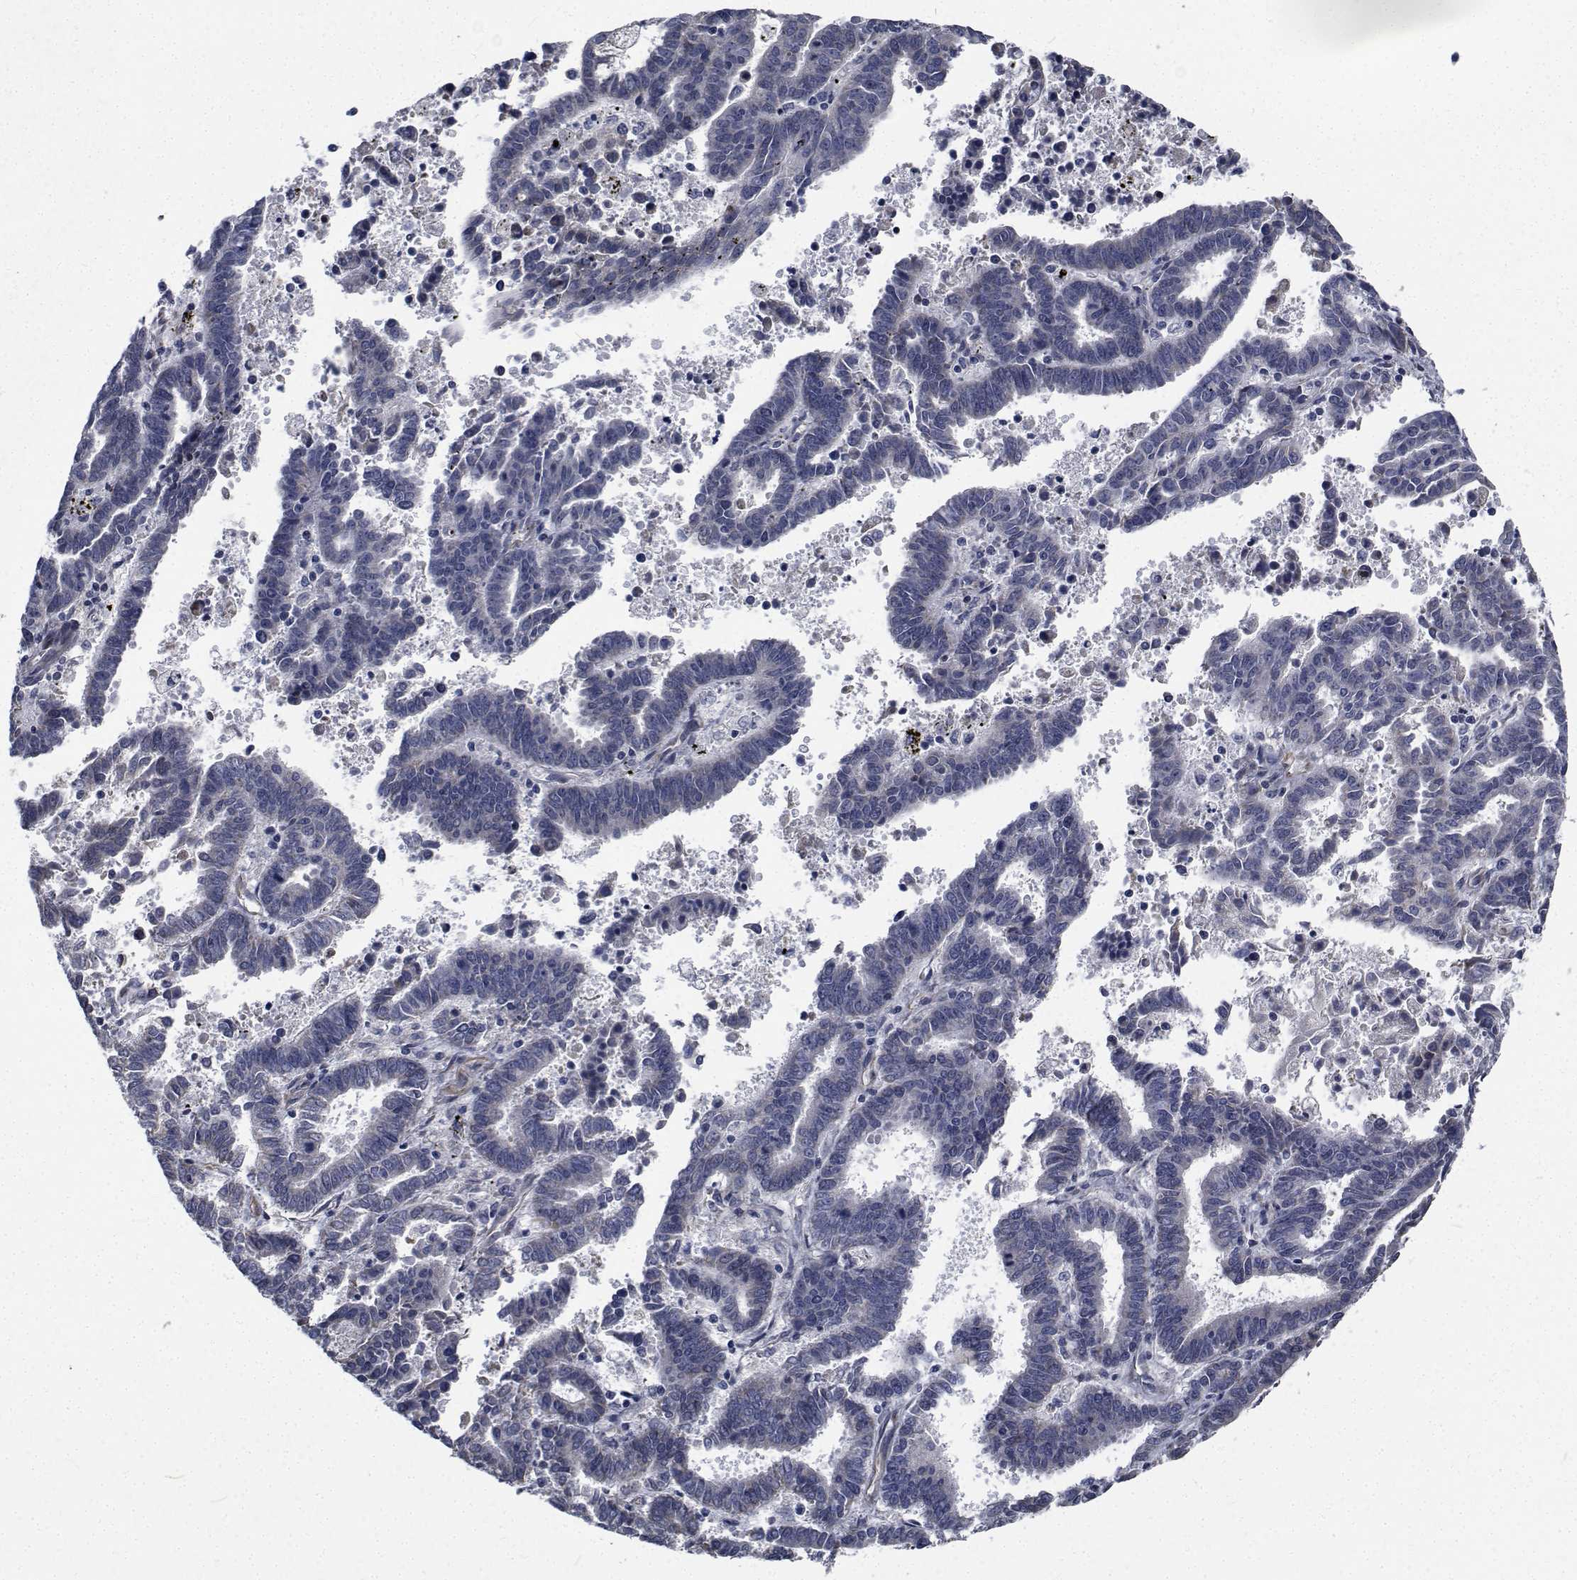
{"staining": {"intensity": "negative", "quantity": "none", "location": "none"}, "tissue": "endometrial cancer", "cell_type": "Tumor cells", "image_type": "cancer", "snomed": [{"axis": "morphology", "description": "Adenocarcinoma, NOS"}, {"axis": "topography", "description": "Uterus"}], "caption": "Endometrial adenocarcinoma stained for a protein using IHC reveals no staining tumor cells.", "gene": "TTBK1", "patient": {"sex": "female", "age": 83}}